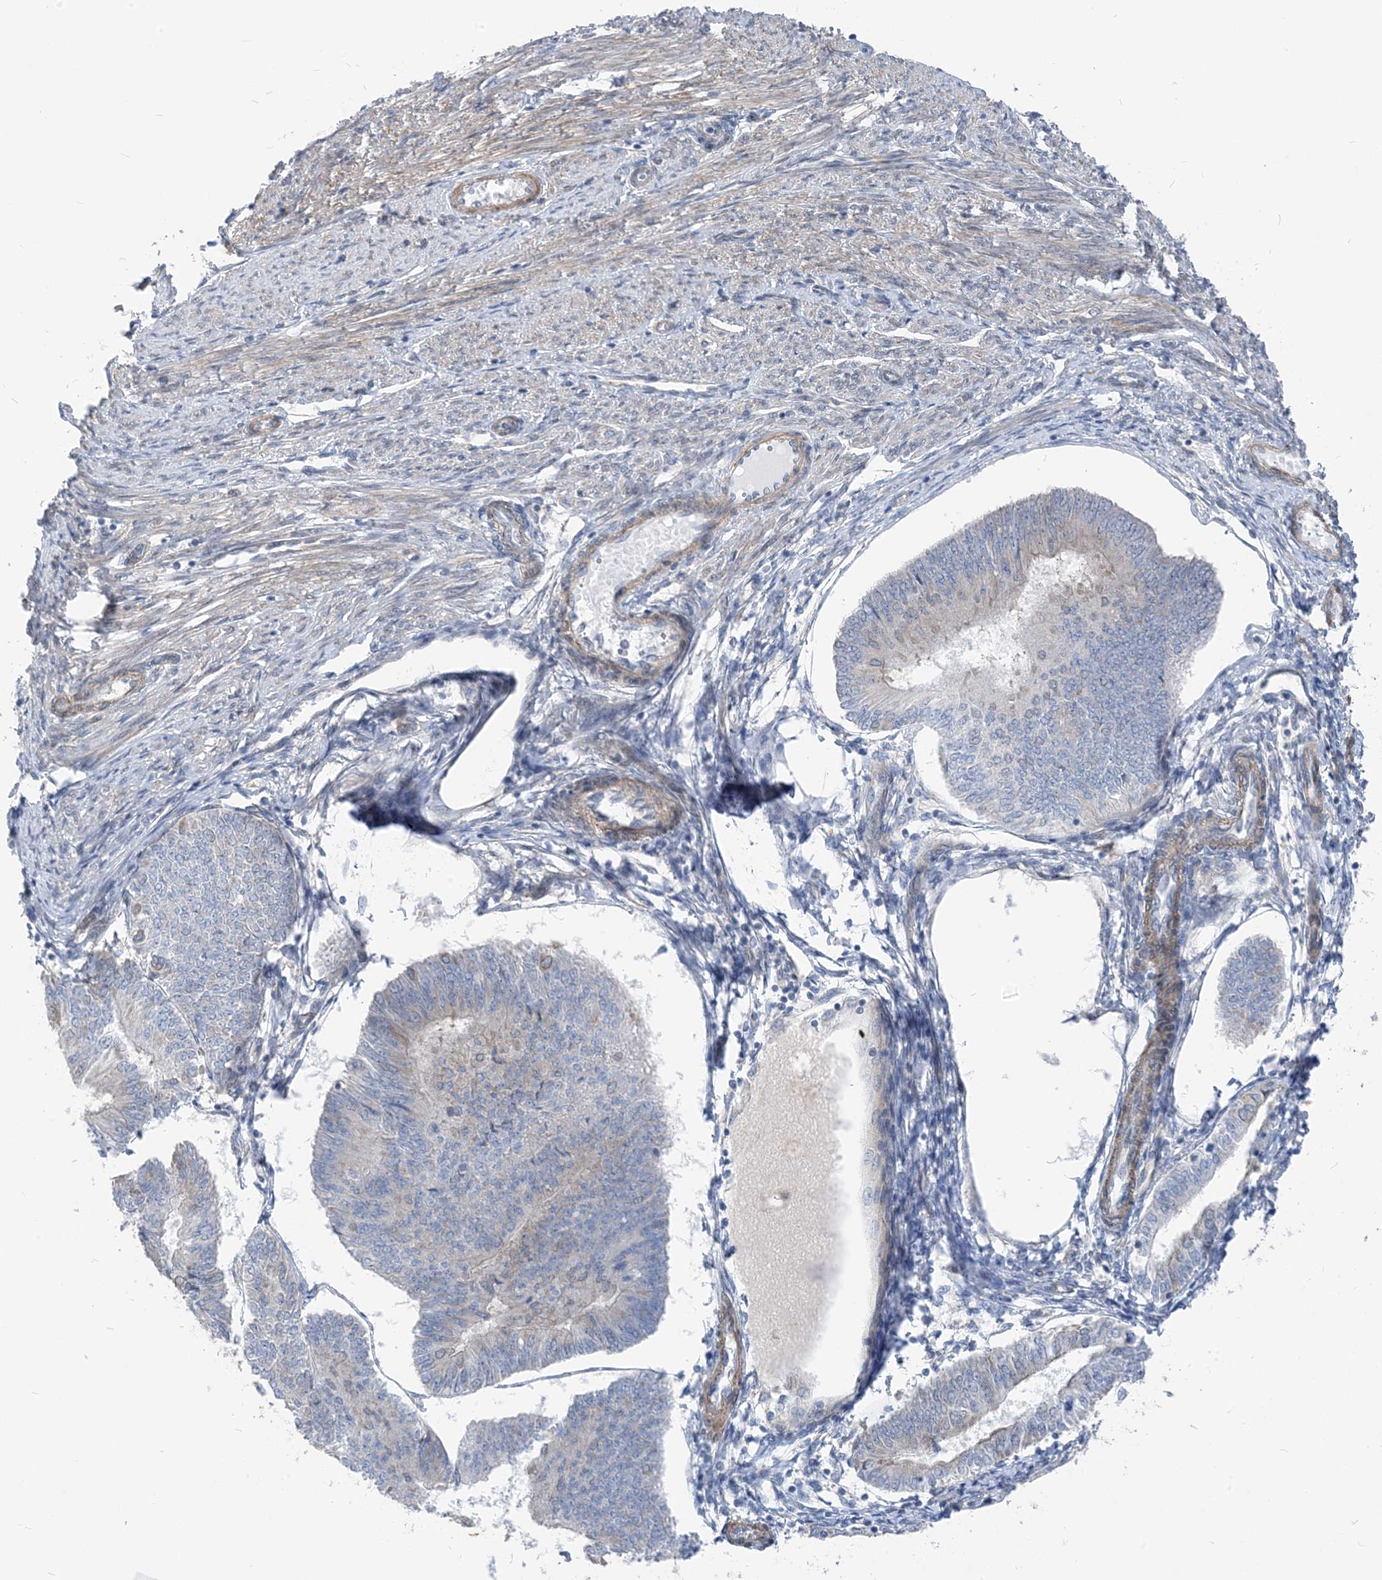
{"staining": {"intensity": "negative", "quantity": "none", "location": "none"}, "tissue": "endometrial cancer", "cell_type": "Tumor cells", "image_type": "cancer", "snomed": [{"axis": "morphology", "description": "Adenocarcinoma, NOS"}, {"axis": "topography", "description": "Endometrium"}], "caption": "This is a micrograph of immunohistochemistry (IHC) staining of endometrial cancer (adenocarcinoma), which shows no positivity in tumor cells.", "gene": "PLEKHA3", "patient": {"sex": "female", "age": 58}}